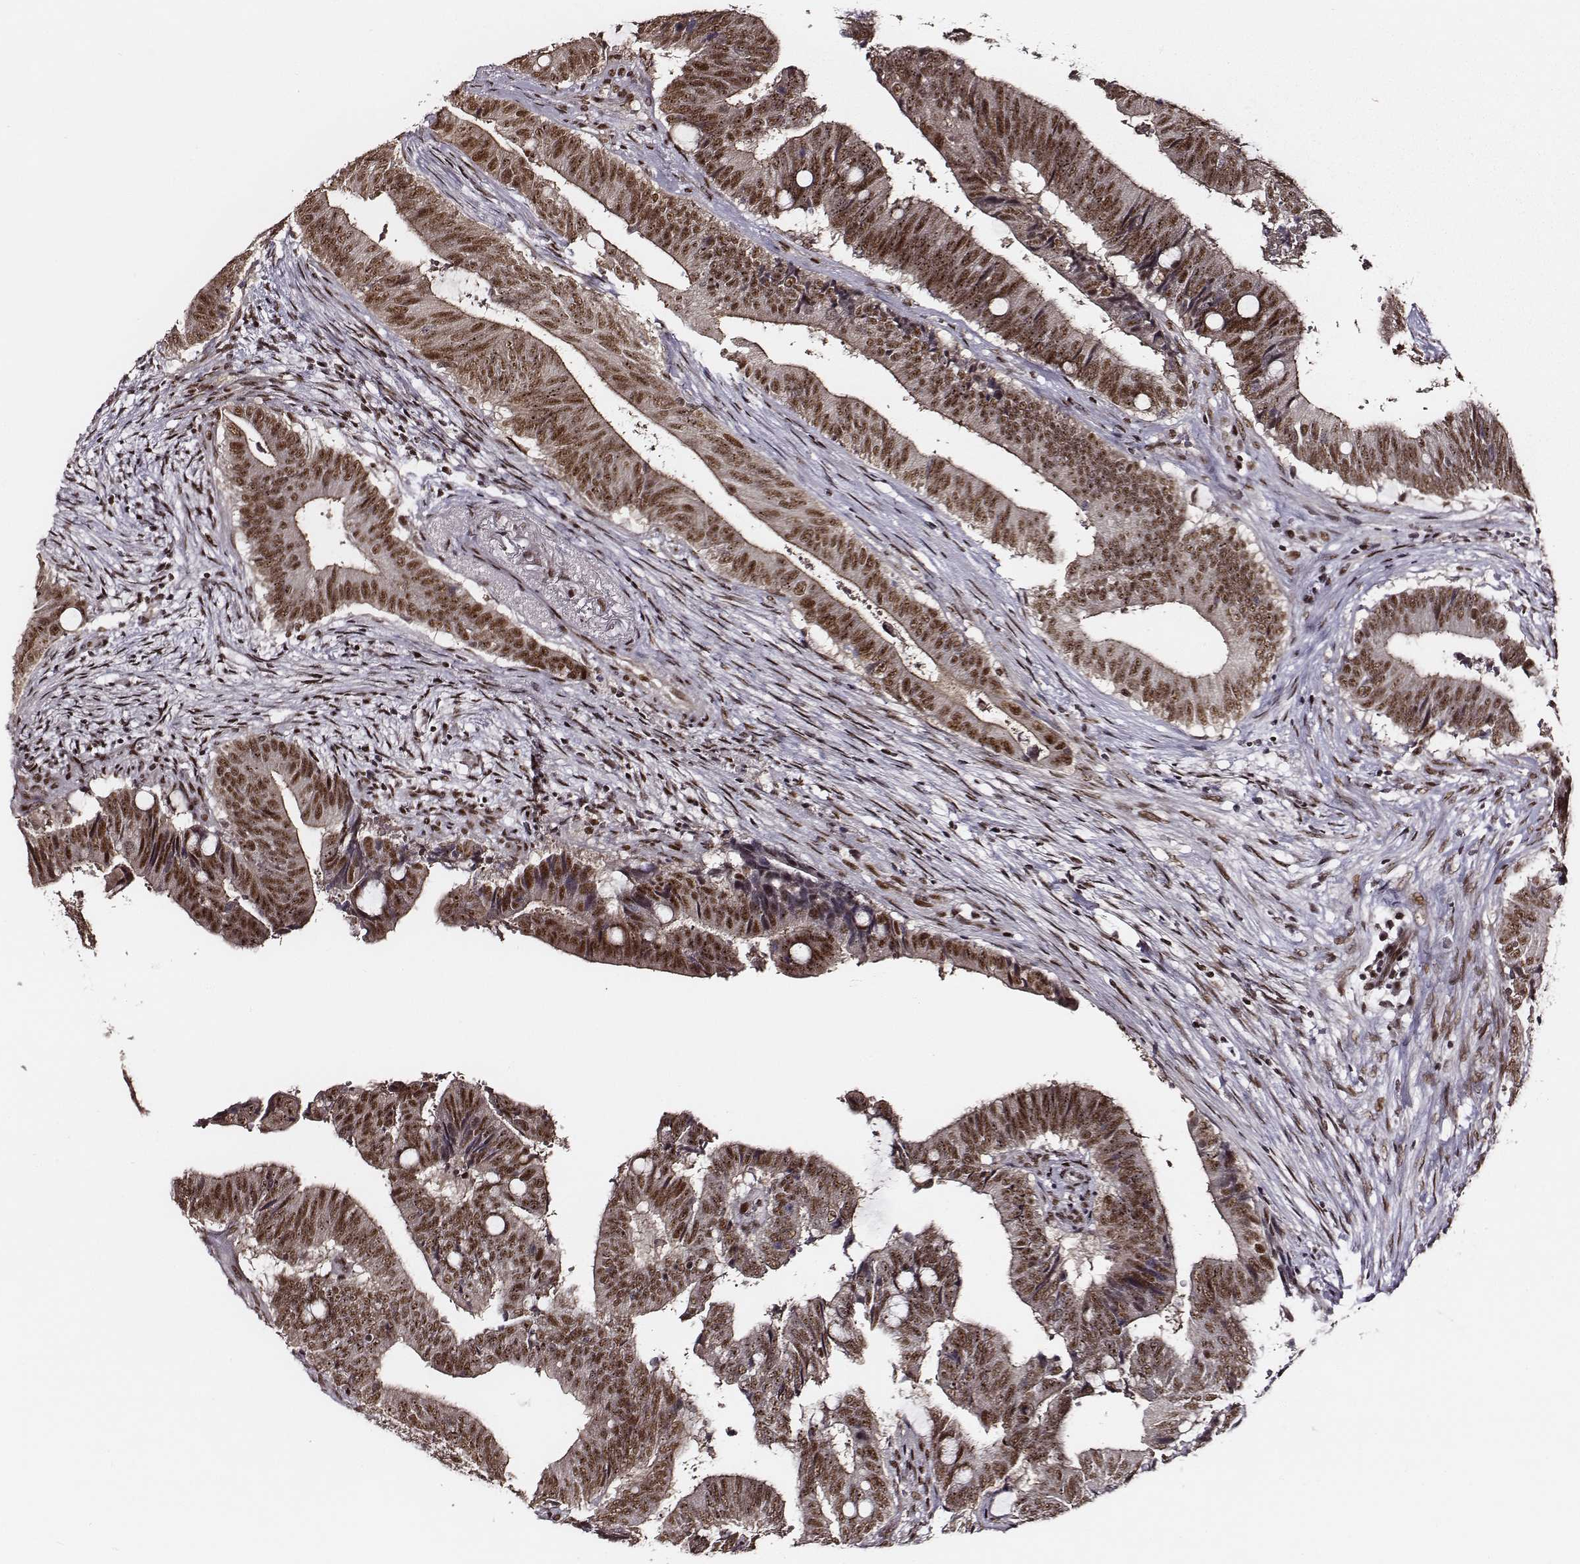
{"staining": {"intensity": "moderate", "quantity": ">75%", "location": "nuclear"}, "tissue": "colorectal cancer", "cell_type": "Tumor cells", "image_type": "cancer", "snomed": [{"axis": "morphology", "description": "Adenocarcinoma, NOS"}, {"axis": "topography", "description": "Colon"}], "caption": "Brown immunohistochemical staining in human adenocarcinoma (colorectal) demonstrates moderate nuclear expression in approximately >75% of tumor cells.", "gene": "PPARA", "patient": {"sex": "female", "age": 43}}